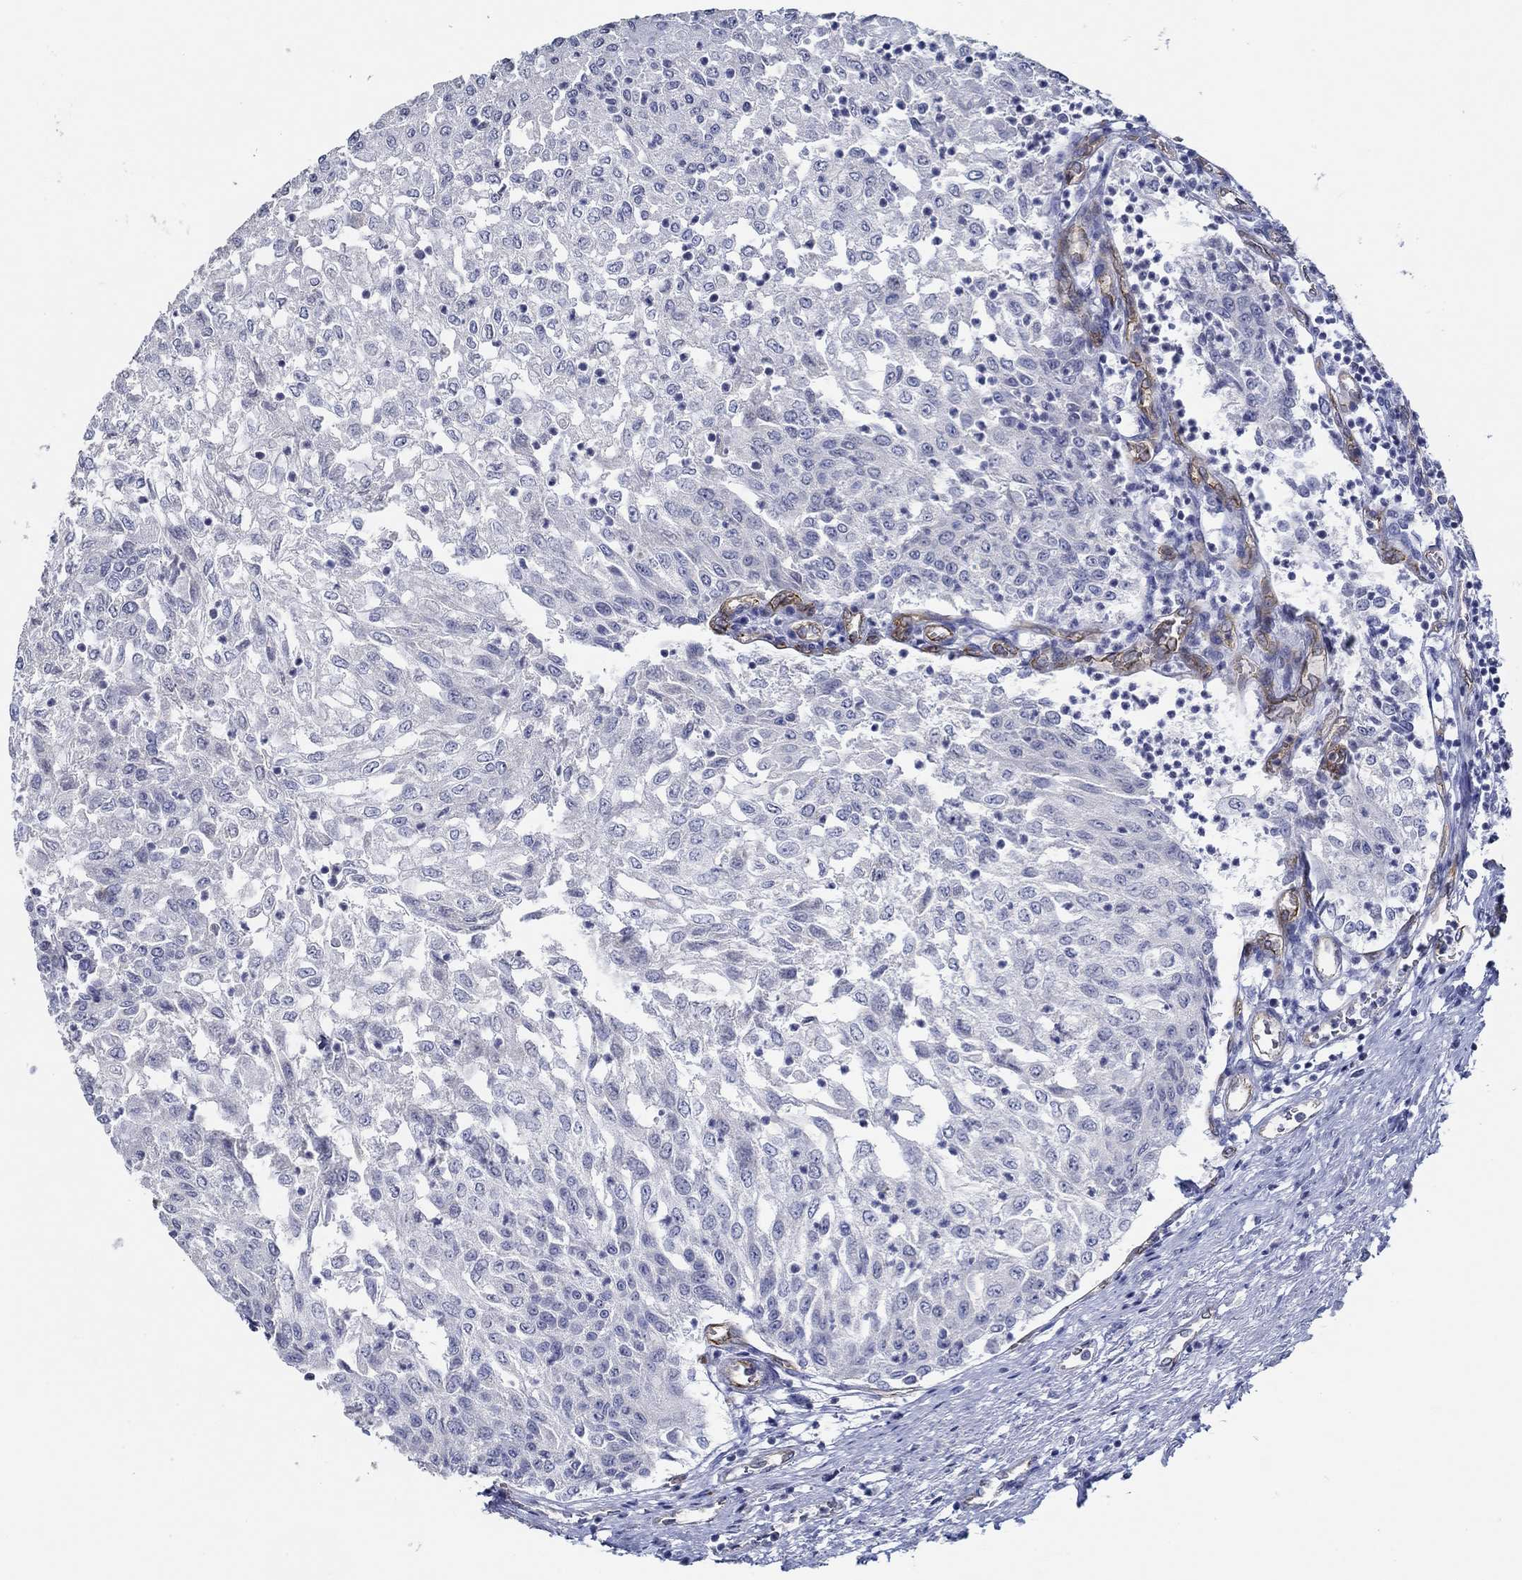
{"staining": {"intensity": "negative", "quantity": "none", "location": "none"}, "tissue": "urothelial cancer", "cell_type": "Tumor cells", "image_type": "cancer", "snomed": [{"axis": "morphology", "description": "Urothelial carcinoma, Low grade"}, {"axis": "topography", "description": "Urinary bladder"}], "caption": "Immunohistochemistry of human urothelial carcinoma (low-grade) exhibits no staining in tumor cells.", "gene": "GJA5", "patient": {"sex": "male", "age": 78}}